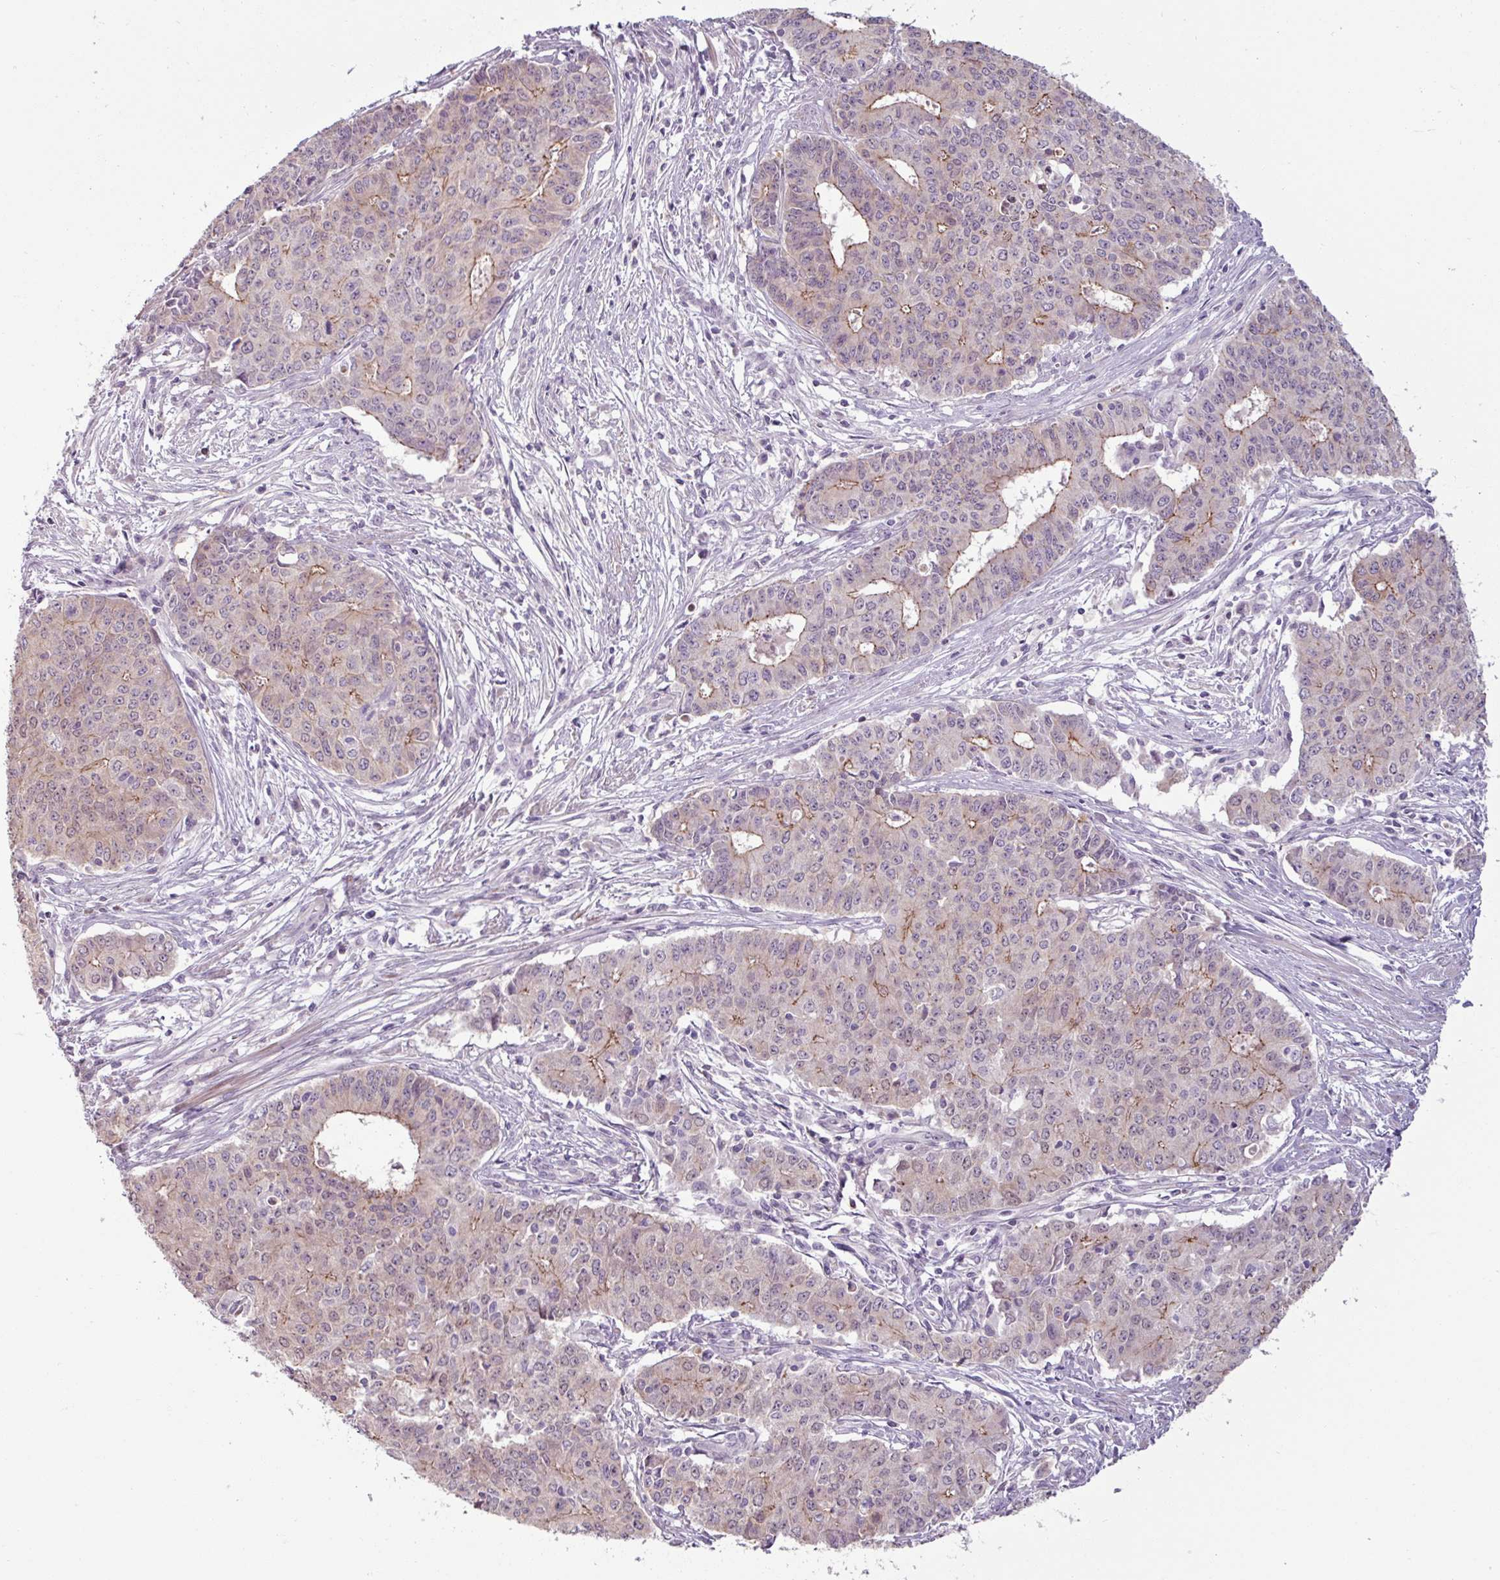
{"staining": {"intensity": "moderate", "quantity": "<25%", "location": "cytoplasmic/membranous"}, "tissue": "endometrial cancer", "cell_type": "Tumor cells", "image_type": "cancer", "snomed": [{"axis": "morphology", "description": "Adenocarcinoma, NOS"}, {"axis": "topography", "description": "Endometrium"}], "caption": "Endometrial cancer tissue demonstrates moderate cytoplasmic/membranous positivity in about <25% of tumor cells, visualized by immunohistochemistry.", "gene": "PNMA6A", "patient": {"sex": "female", "age": 59}}